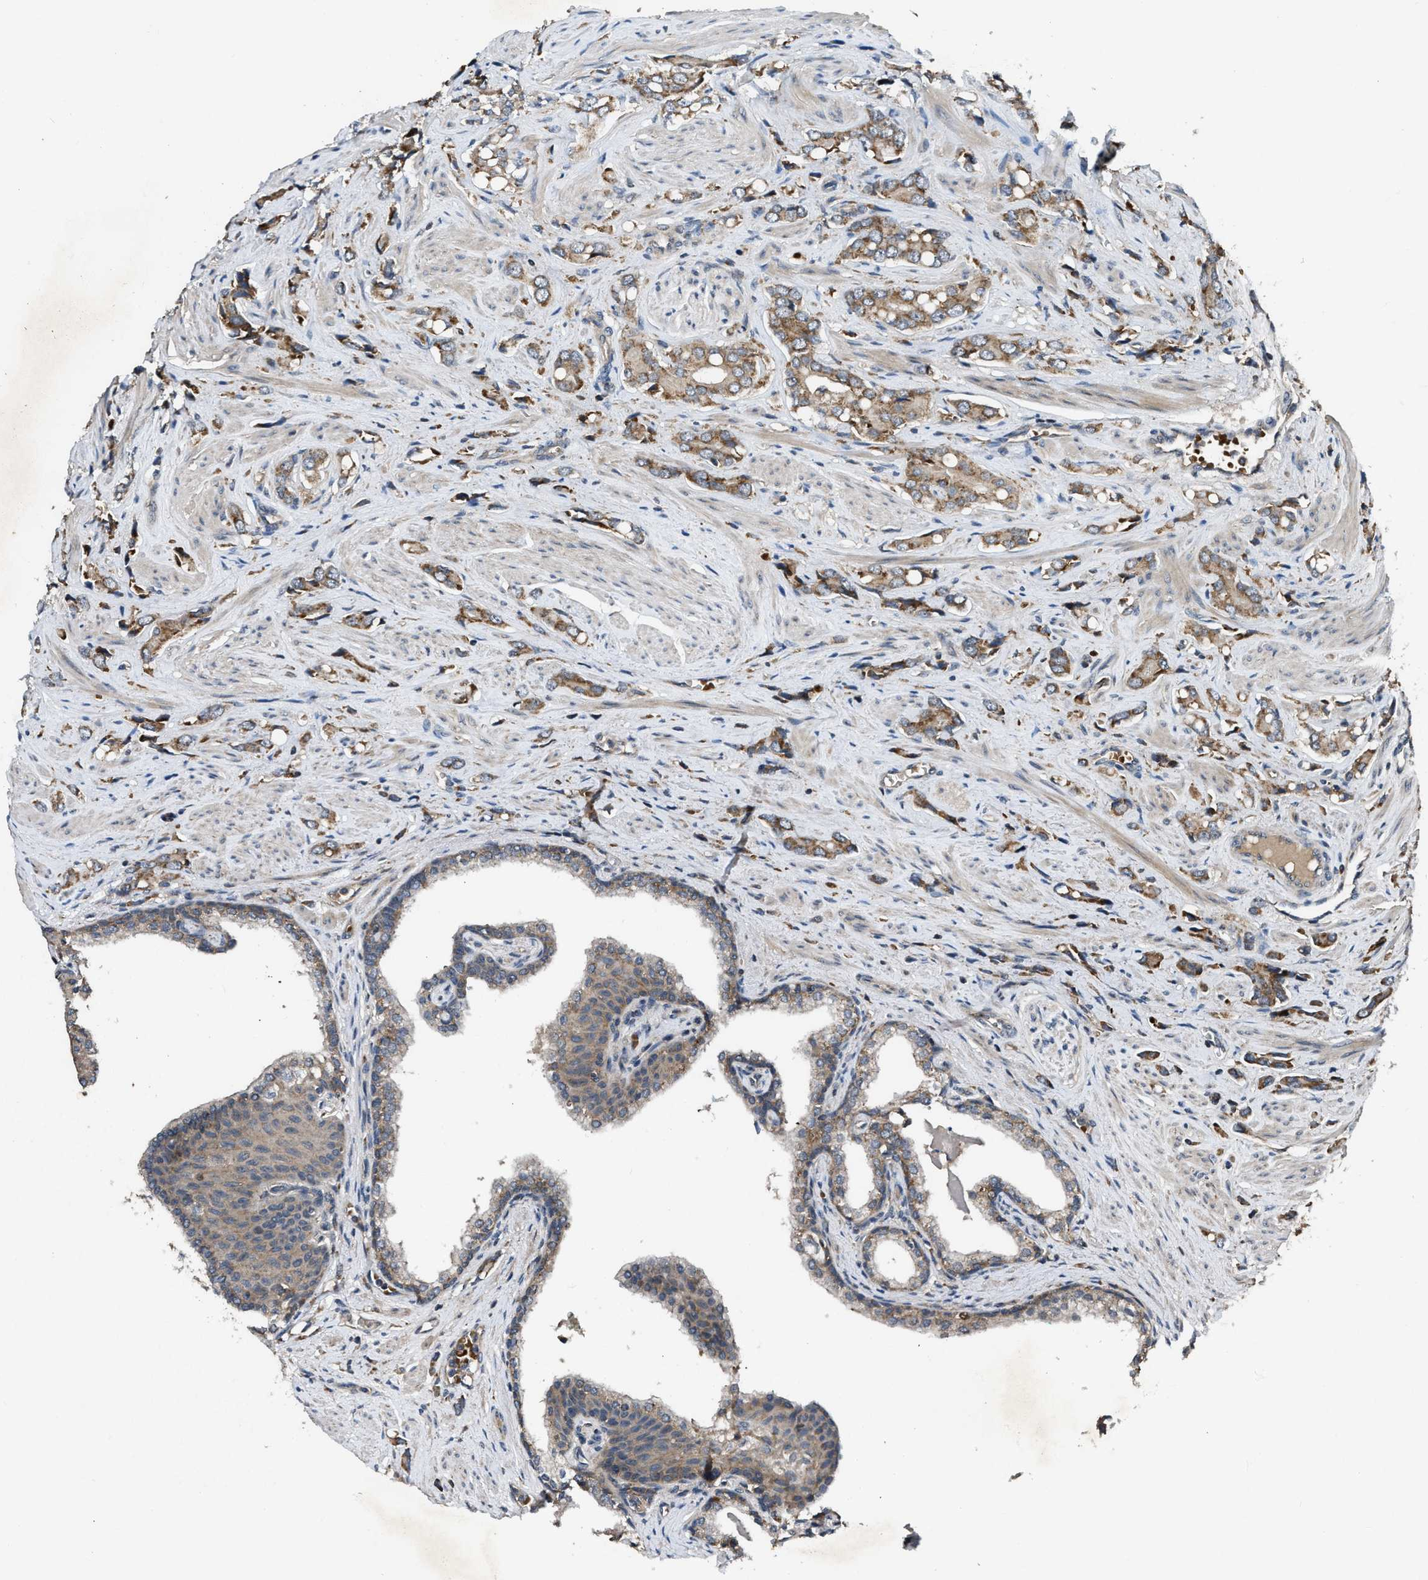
{"staining": {"intensity": "moderate", "quantity": ">75%", "location": "cytoplasmic/membranous"}, "tissue": "prostate cancer", "cell_type": "Tumor cells", "image_type": "cancer", "snomed": [{"axis": "morphology", "description": "Adenocarcinoma, High grade"}, {"axis": "topography", "description": "Prostate"}], "caption": "IHC of human high-grade adenocarcinoma (prostate) exhibits medium levels of moderate cytoplasmic/membranous expression in about >75% of tumor cells.", "gene": "ZNF71", "patient": {"sex": "male", "age": 52}}